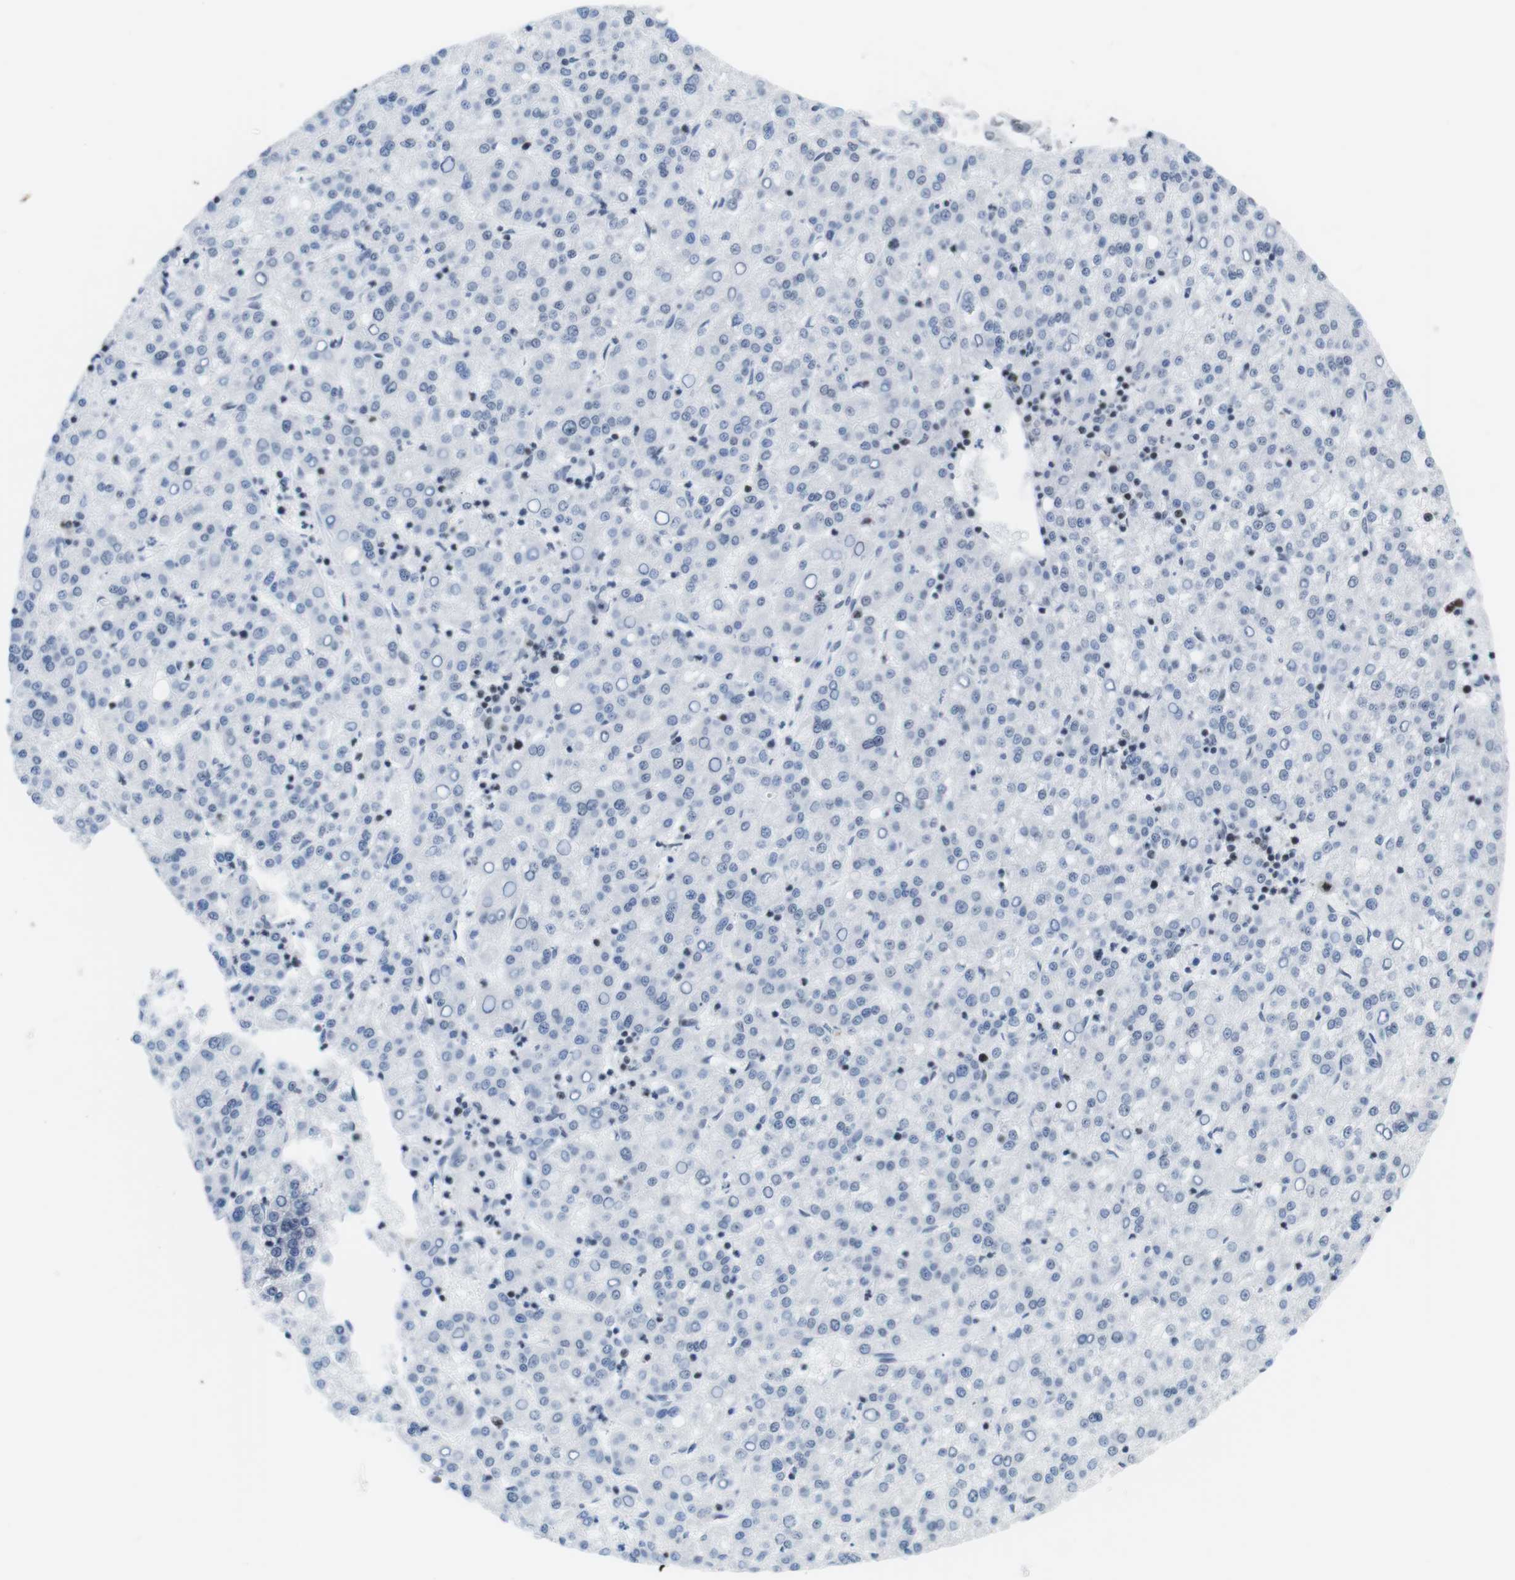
{"staining": {"intensity": "negative", "quantity": "none", "location": "none"}, "tissue": "liver cancer", "cell_type": "Tumor cells", "image_type": "cancer", "snomed": [{"axis": "morphology", "description": "Carcinoma, Hepatocellular, NOS"}, {"axis": "topography", "description": "Liver"}], "caption": "Immunohistochemical staining of human liver hepatocellular carcinoma demonstrates no significant staining in tumor cells.", "gene": "NIFK", "patient": {"sex": "female", "age": 58}}